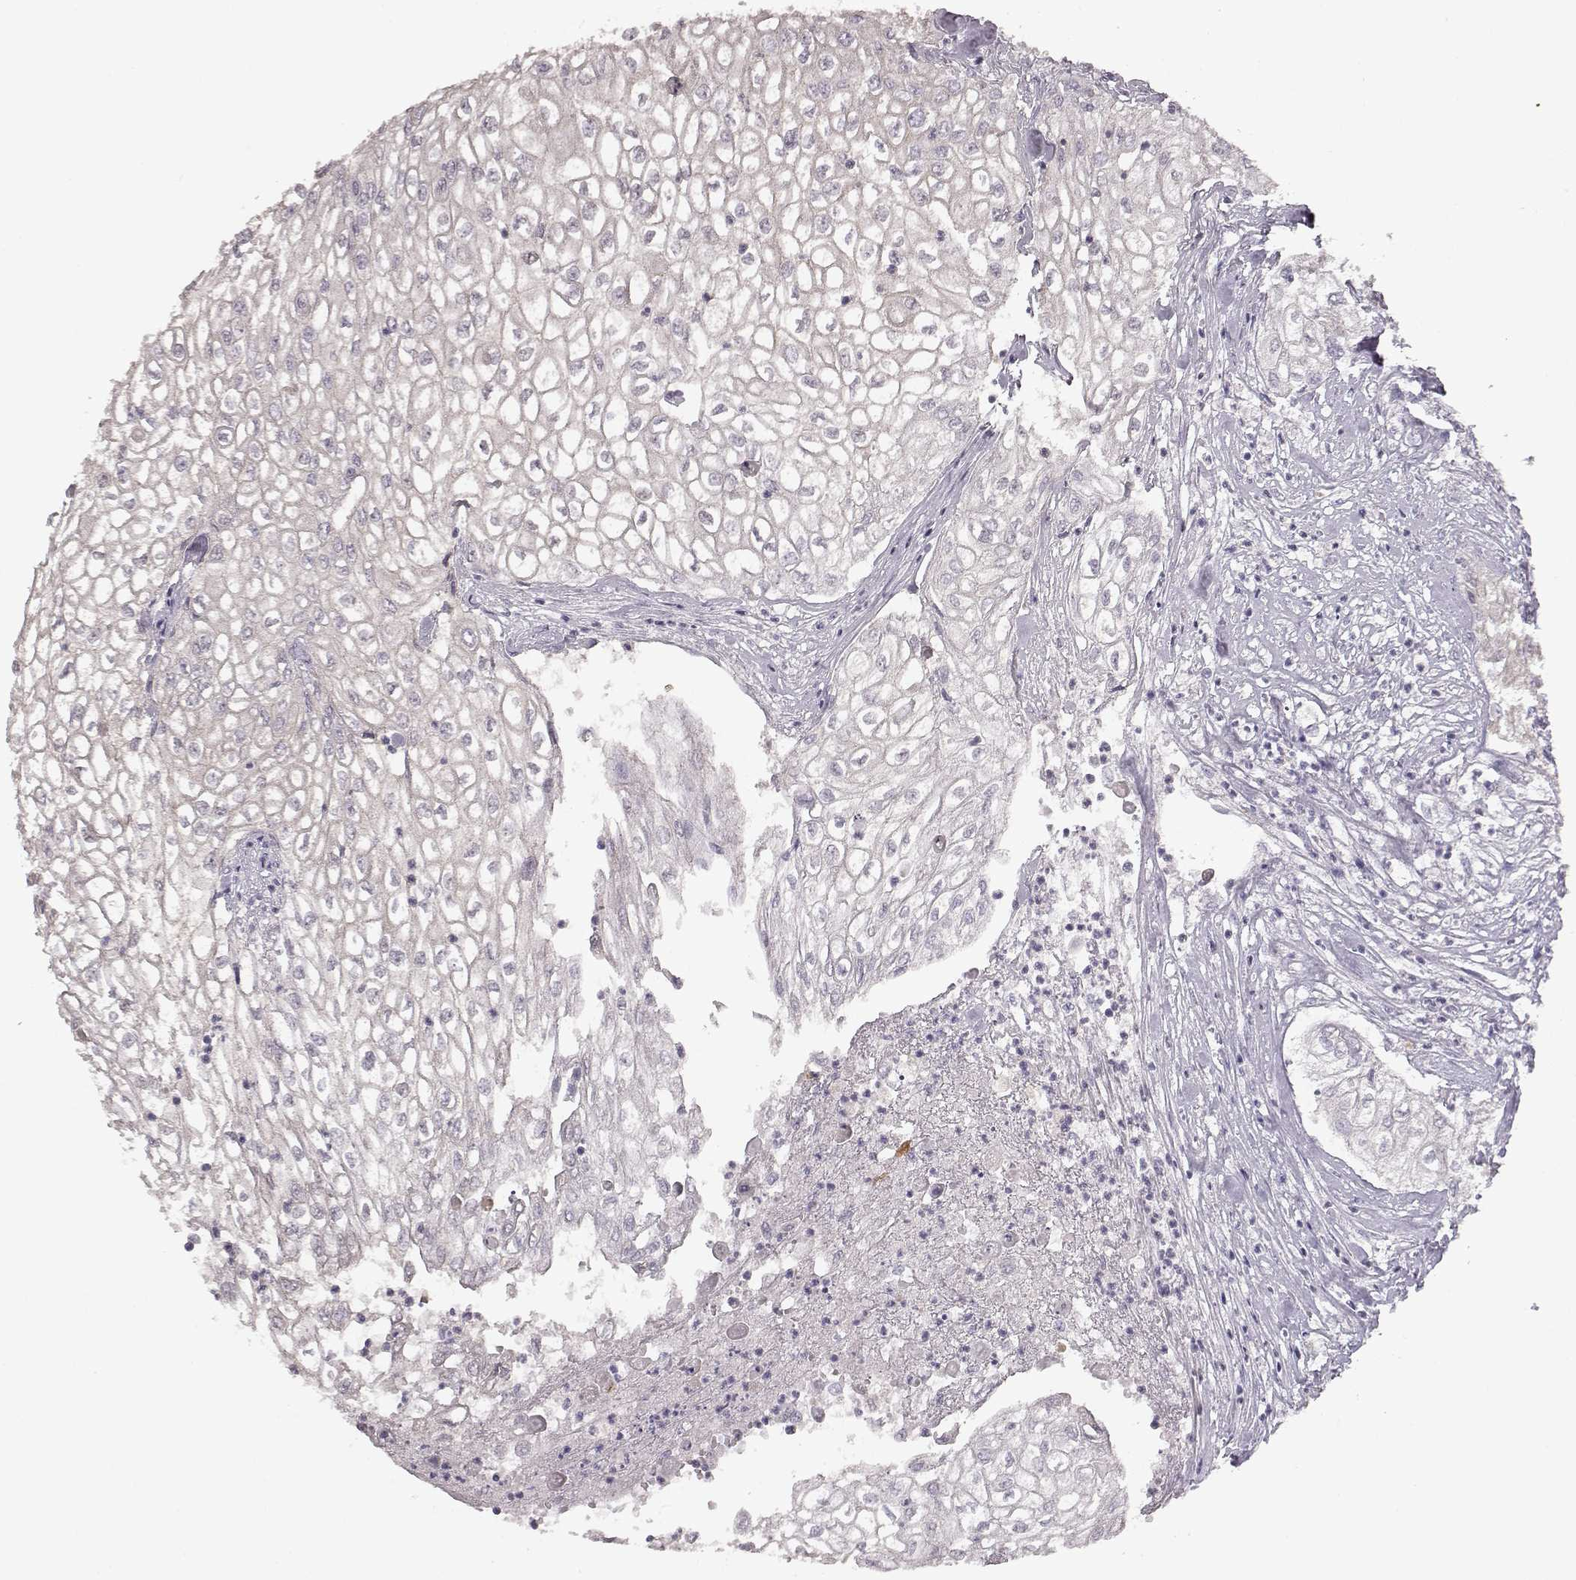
{"staining": {"intensity": "negative", "quantity": "none", "location": "none"}, "tissue": "urothelial cancer", "cell_type": "Tumor cells", "image_type": "cancer", "snomed": [{"axis": "morphology", "description": "Urothelial carcinoma, High grade"}, {"axis": "topography", "description": "Urinary bladder"}], "caption": "Immunohistochemistry photomicrograph of neoplastic tissue: human urothelial cancer stained with DAB shows no significant protein expression in tumor cells. (DAB (3,3'-diaminobenzidine) immunohistochemistry (IHC) with hematoxylin counter stain).", "gene": "GHR", "patient": {"sex": "male", "age": 62}}